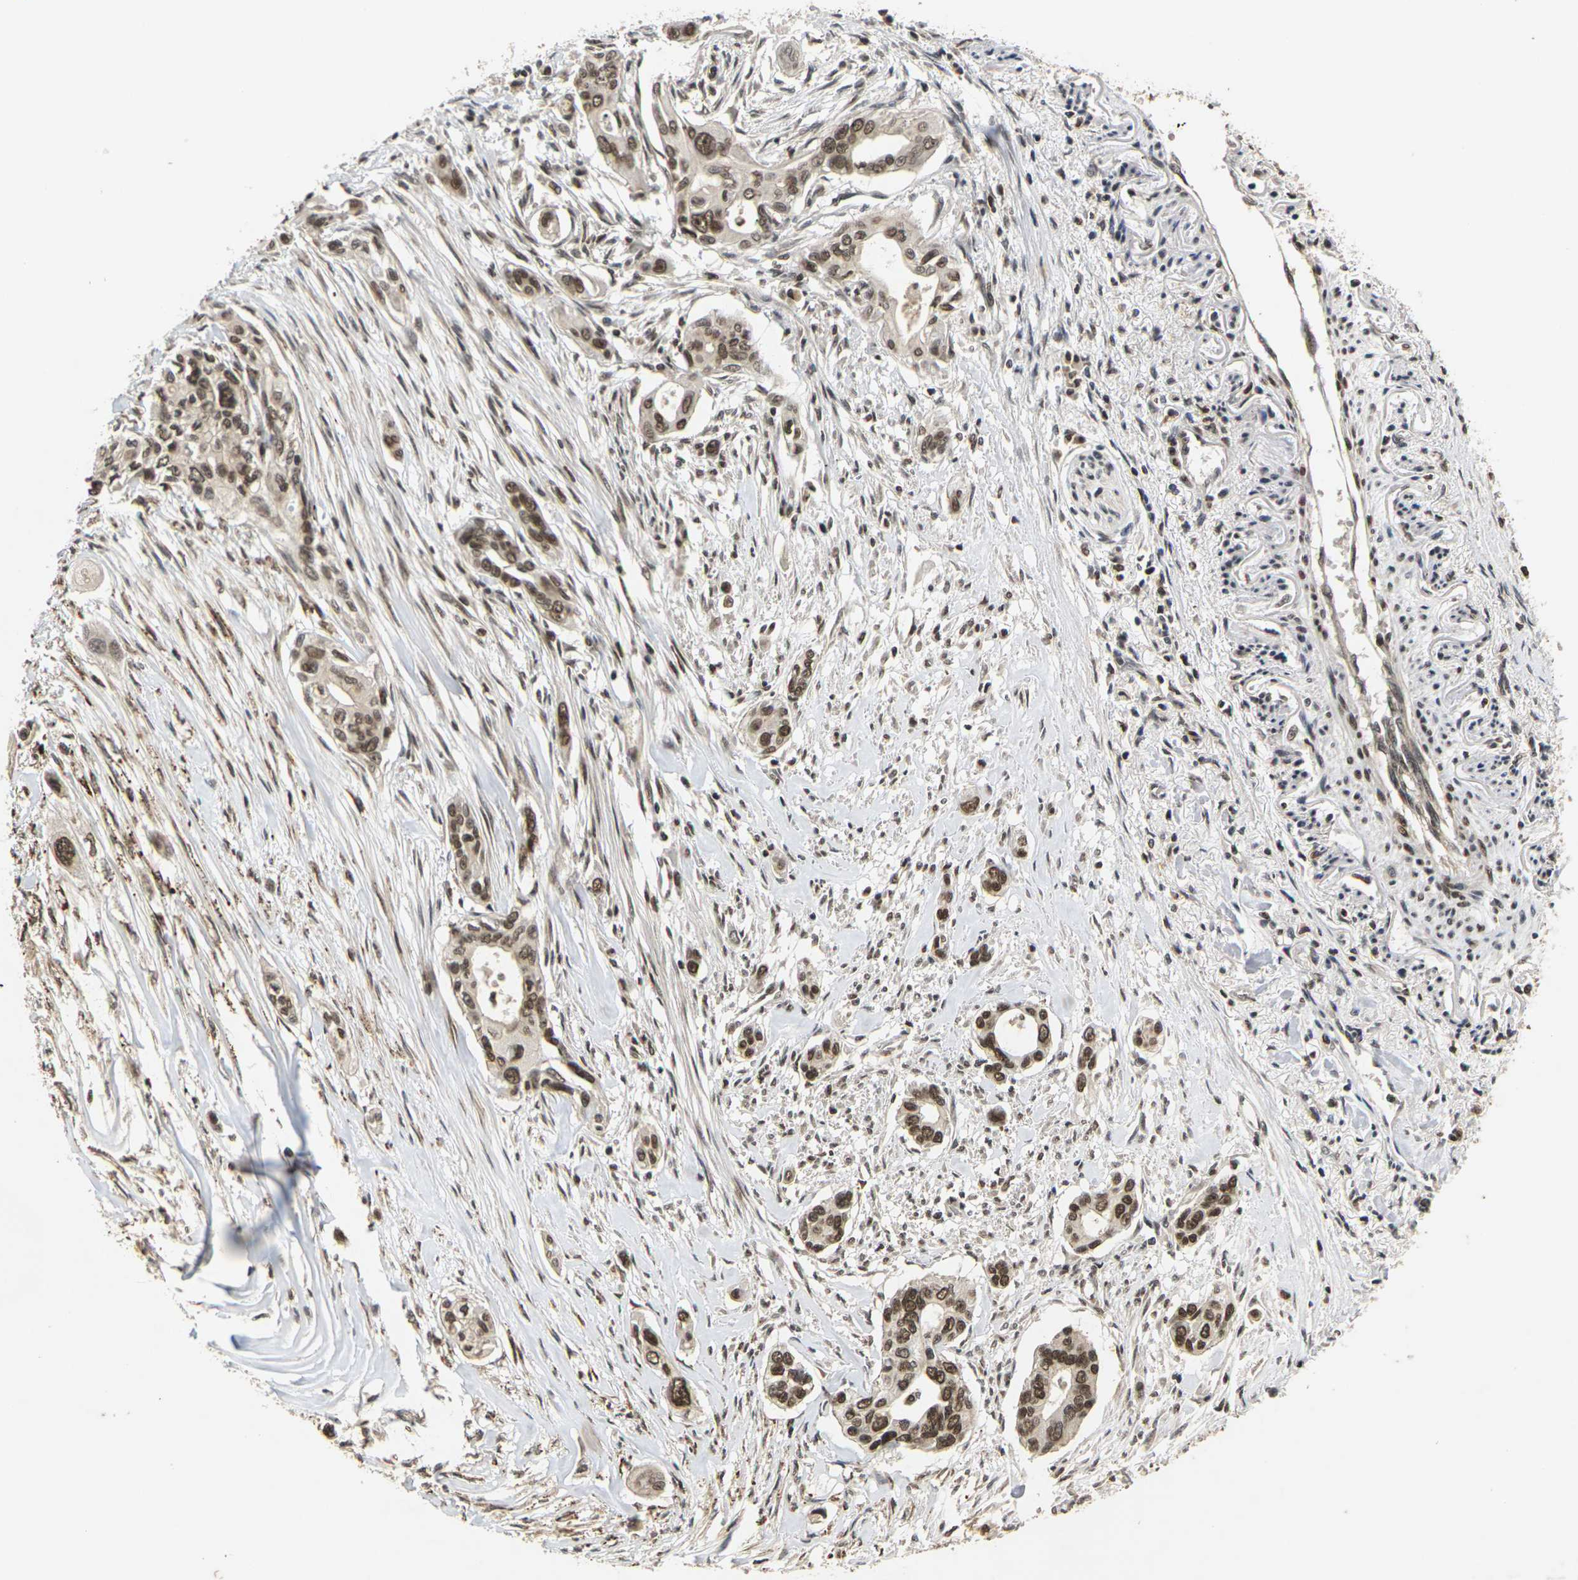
{"staining": {"intensity": "strong", "quantity": ">75%", "location": "nuclear"}, "tissue": "pancreatic cancer", "cell_type": "Tumor cells", "image_type": "cancer", "snomed": [{"axis": "morphology", "description": "Adenocarcinoma, NOS"}, {"axis": "topography", "description": "Pancreas"}], "caption": "A brown stain labels strong nuclear expression of a protein in pancreatic adenocarcinoma tumor cells.", "gene": "NELFA", "patient": {"sex": "female", "age": 60}}